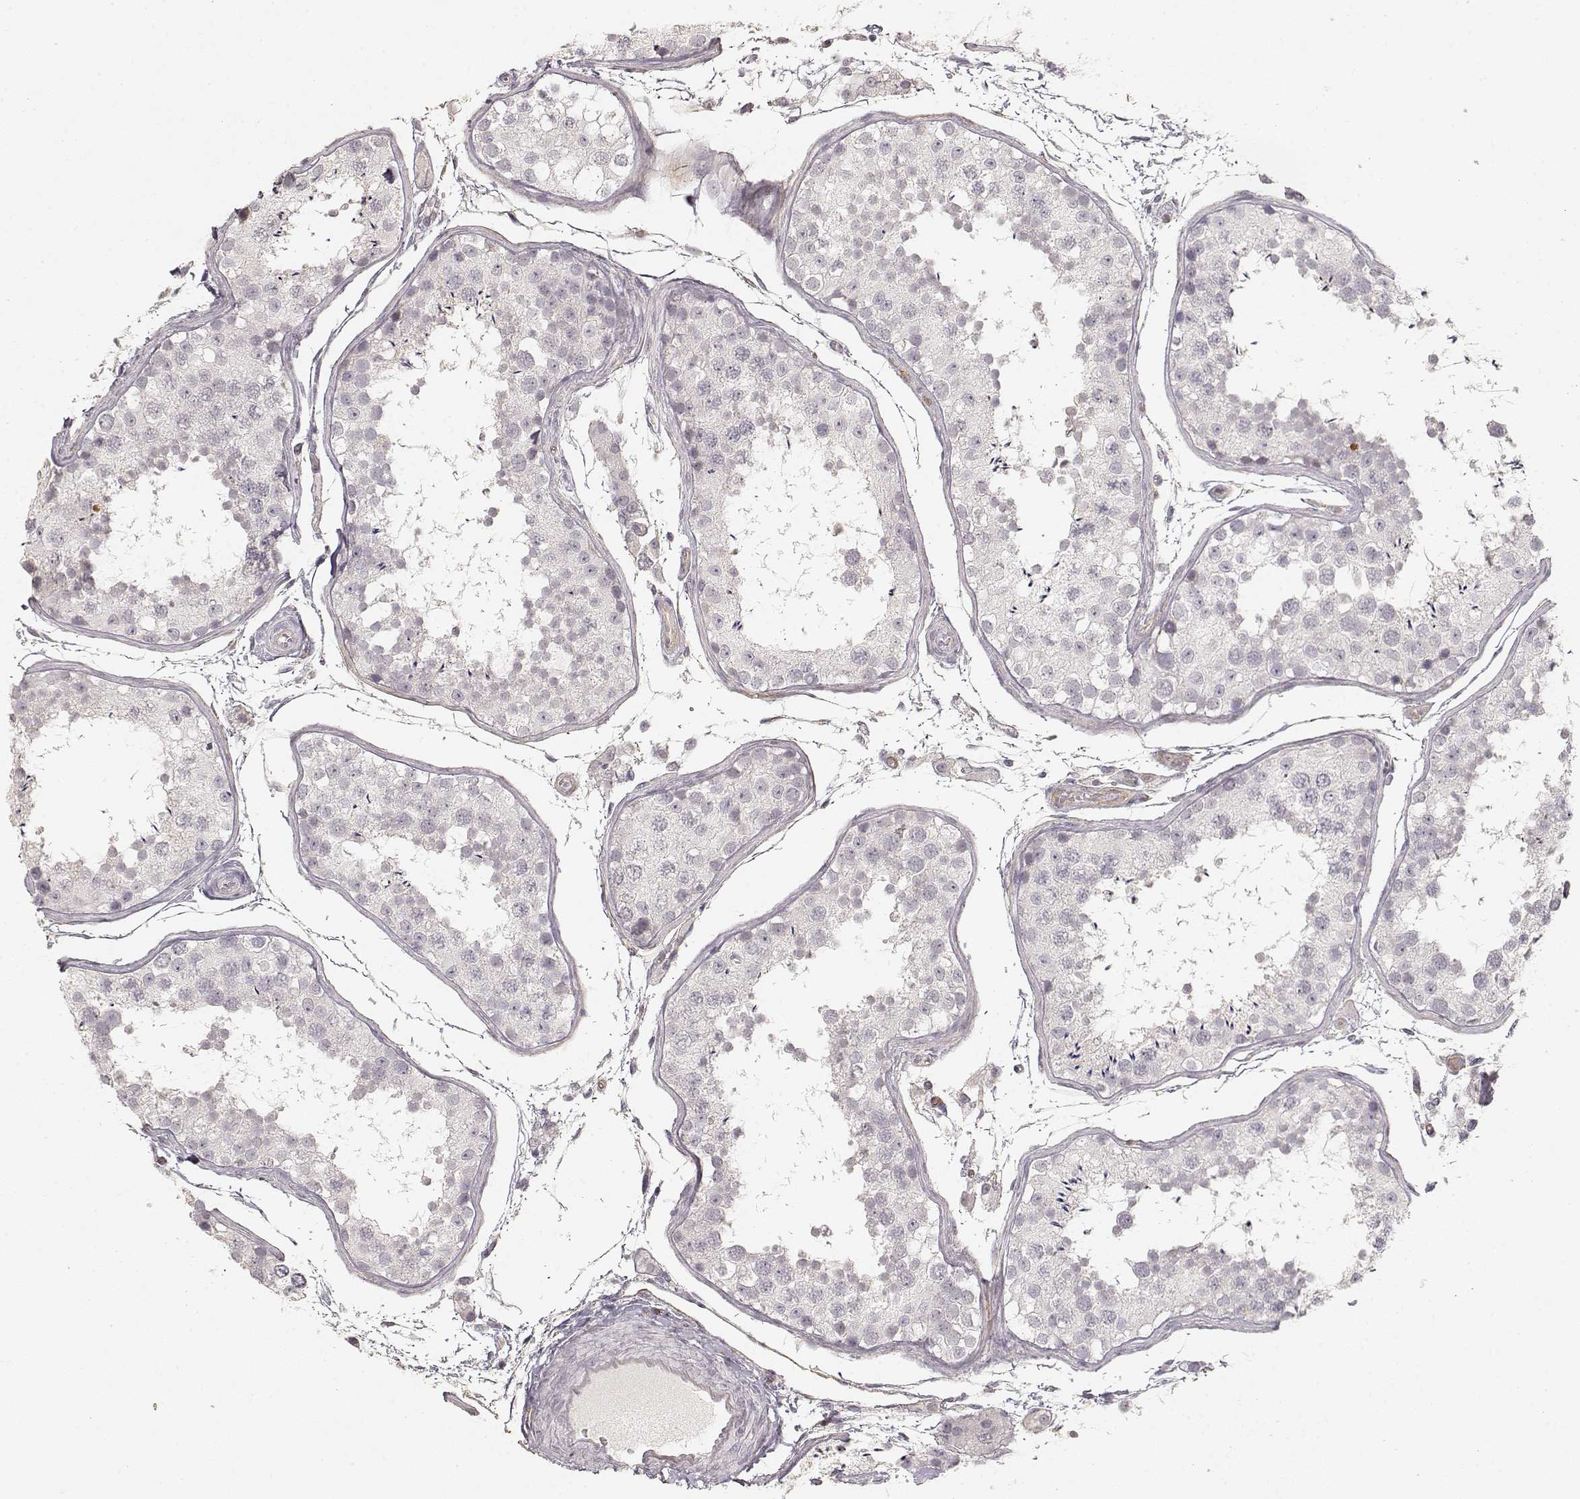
{"staining": {"intensity": "negative", "quantity": "none", "location": "none"}, "tissue": "testis", "cell_type": "Cells in seminiferous ducts", "image_type": "normal", "snomed": [{"axis": "morphology", "description": "Normal tissue, NOS"}, {"axis": "topography", "description": "Testis"}], "caption": "This photomicrograph is of unremarkable testis stained with immunohistochemistry (IHC) to label a protein in brown with the nuclei are counter-stained blue. There is no expression in cells in seminiferous ducts. (Stains: DAB (3,3'-diaminobenzidine) IHC with hematoxylin counter stain, Microscopy: brightfield microscopy at high magnification).", "gene": "LAMA4", "patient": {"sex": "male", "age": 29}}